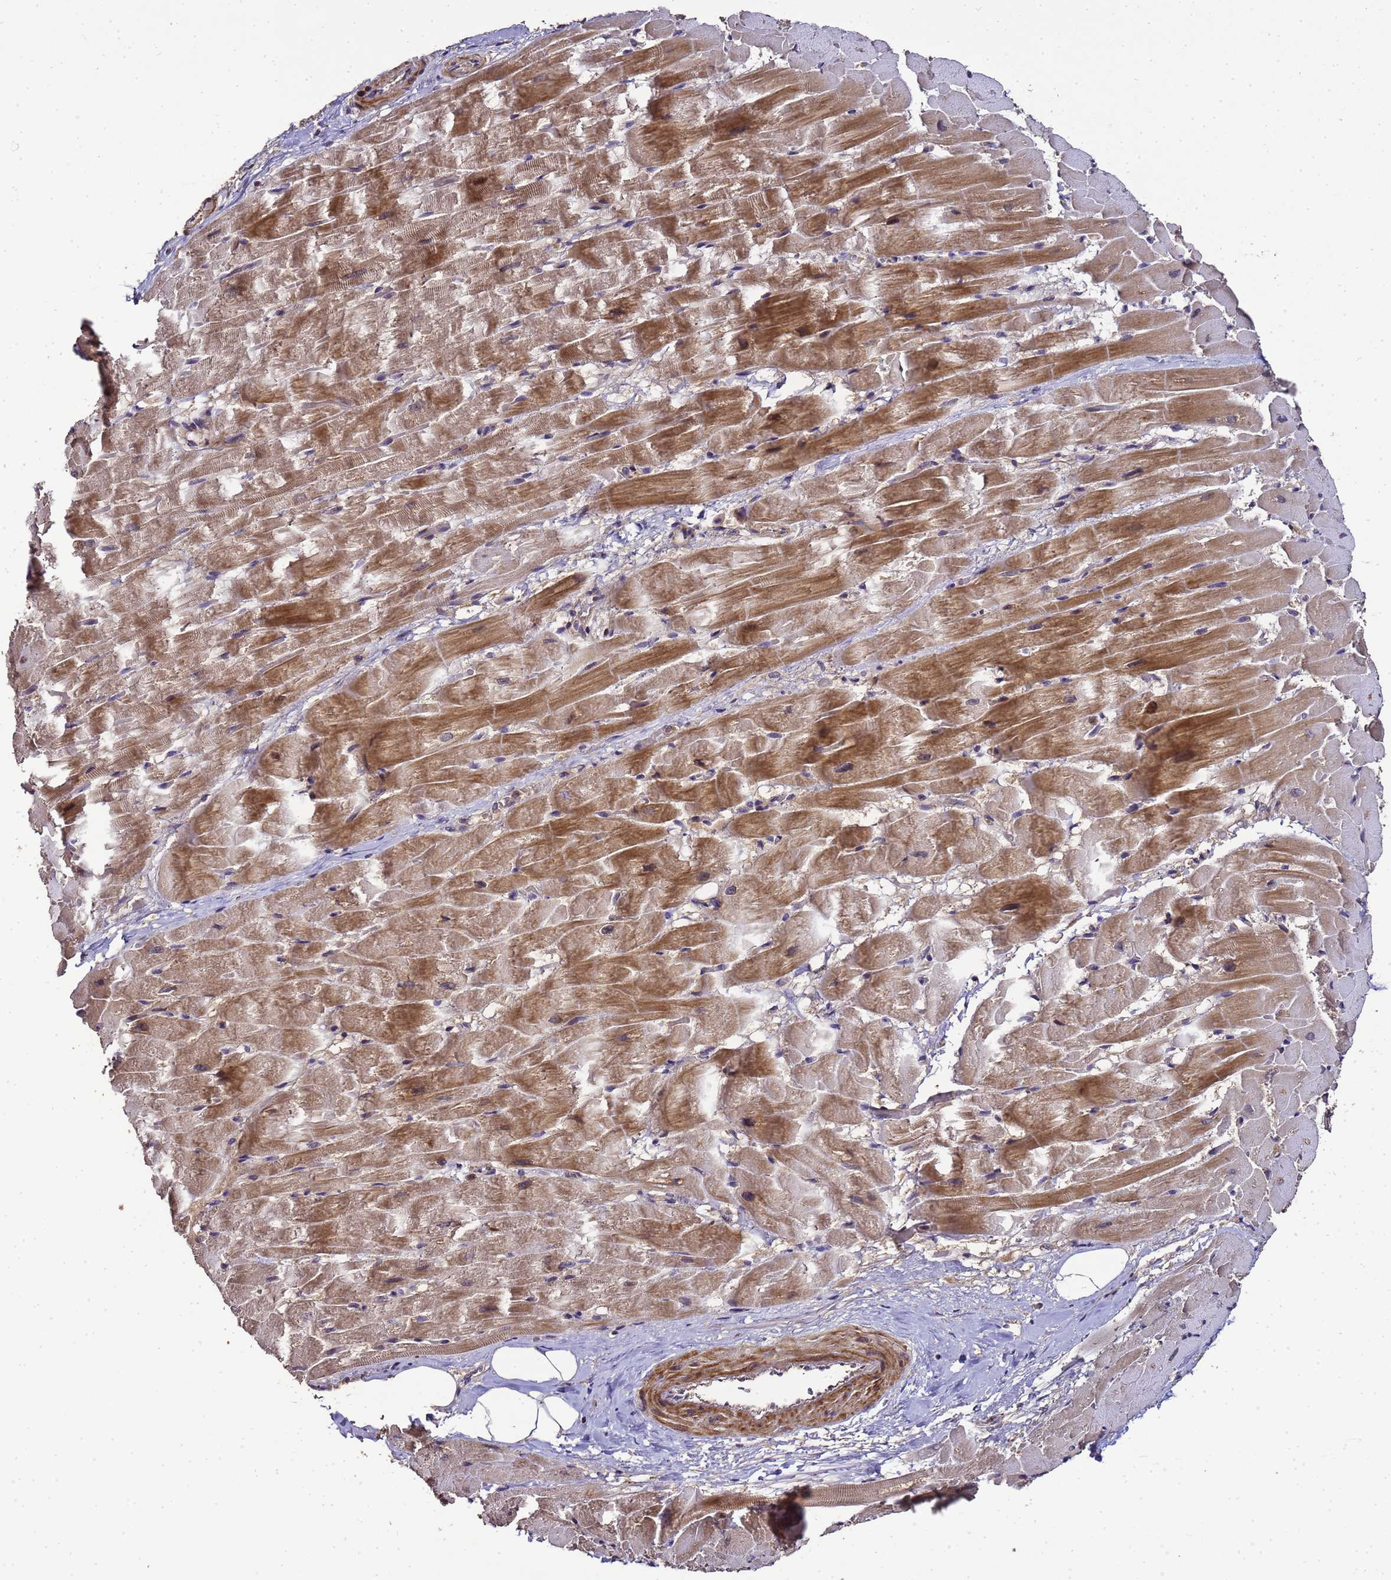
{"staining": {"intensity": "moderate", "quantity": "25%-75%", "location": "cytoplasmic/membranous"}, "tissue": "heart muscle", "cell_type": "Cardiomyocytes", "image_type": "normal", "snomed": [{"axis": "morphology", "description": "Normal tissue, NOS"}, {"axis": "topography", "description": "Heart"}], "caption": "The histopathology image reveals staining of normal heart muscle, revealing moderate cytoplasmic/membranous protein positivity (brown color) within cardiomyocytes.", "gene": "LGI4", "patient": {"sex": "male", "age": 37}}